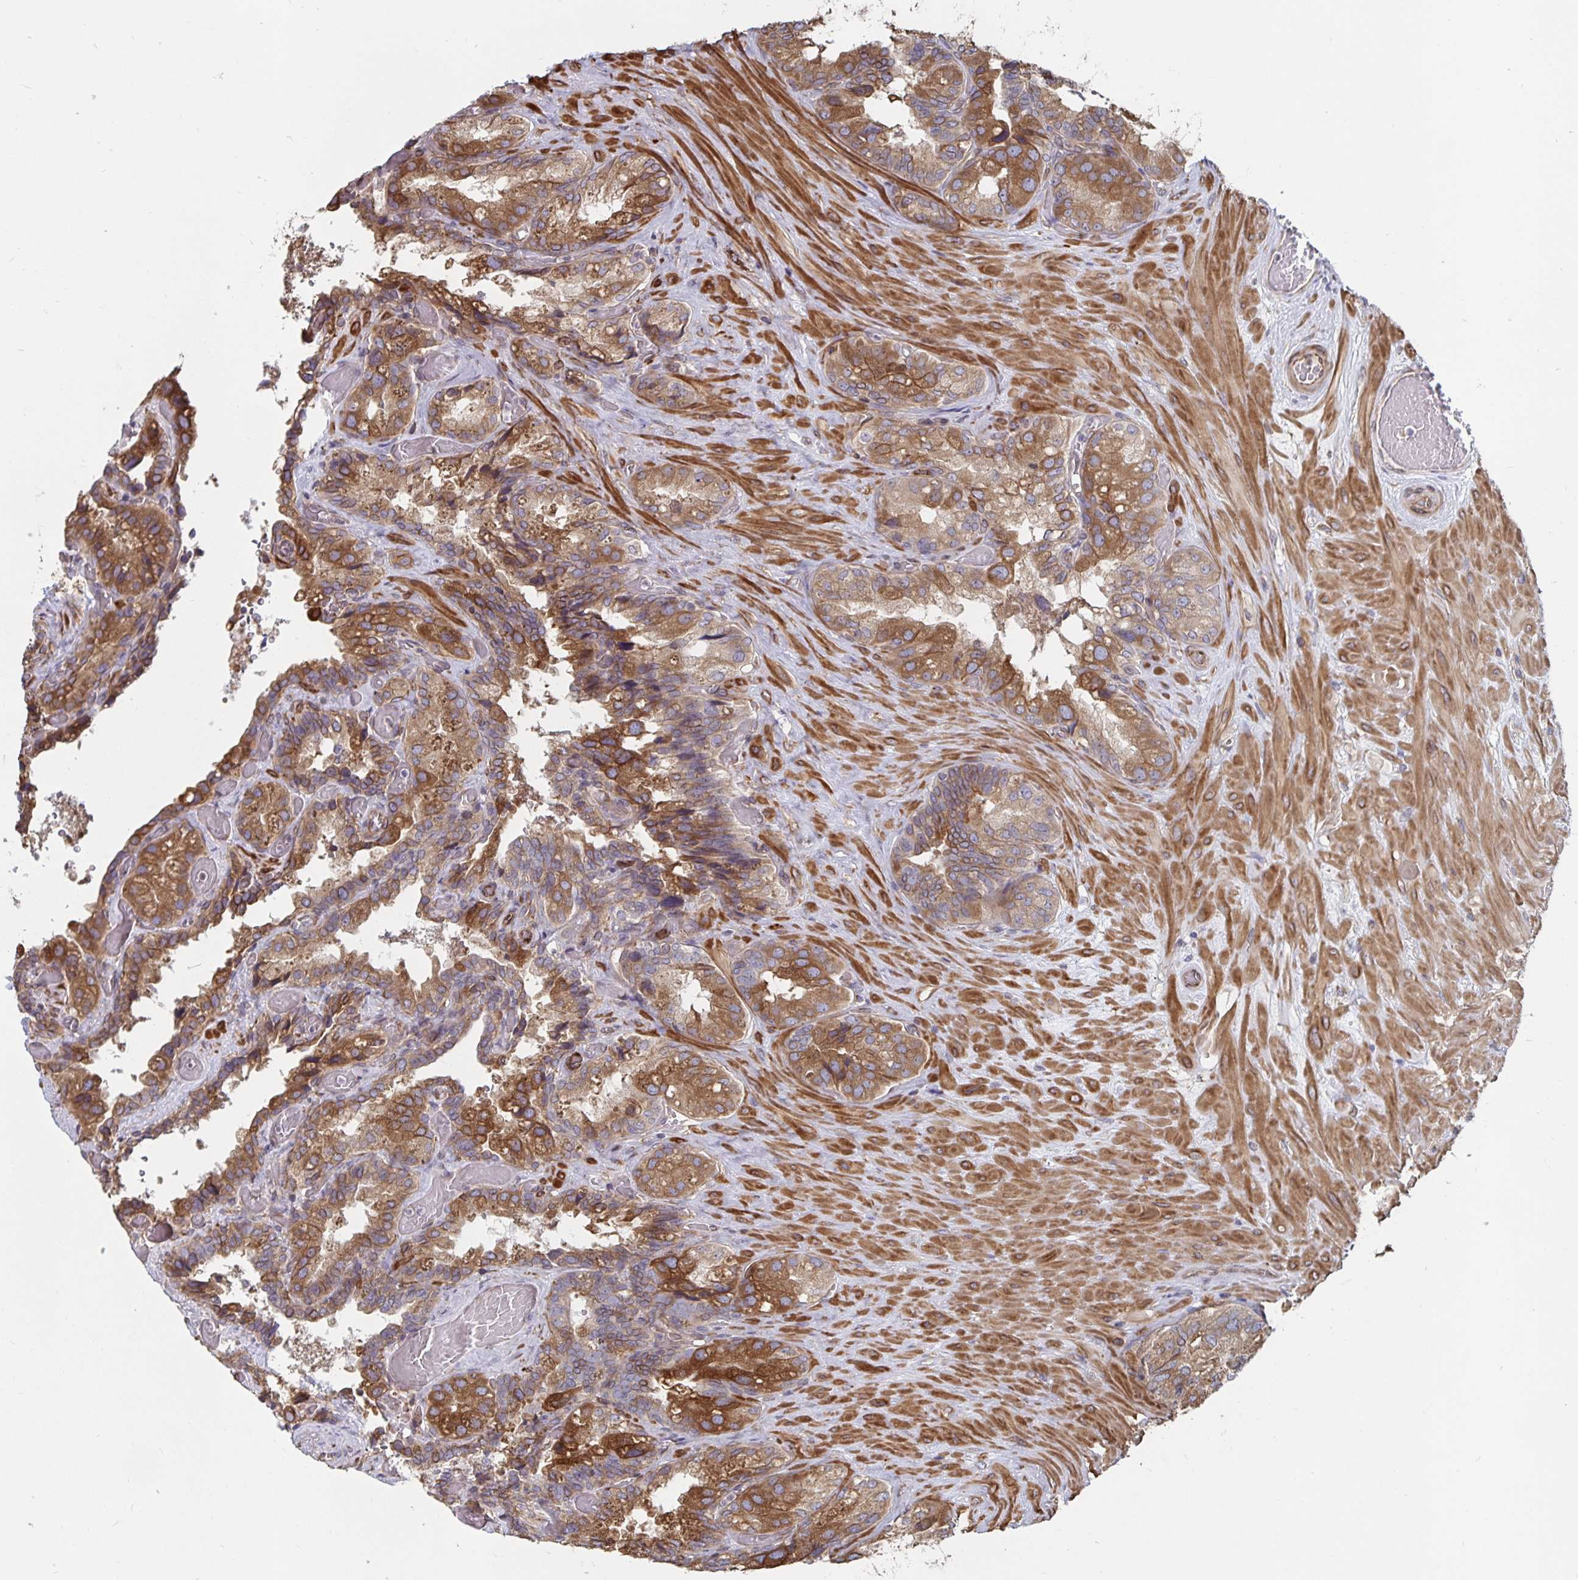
{"staining": {"intensity": "moderate", "quantity": ">75%", "location": "cytoplasmic/membranous"}, "tissue": "seminal vesicle", "cell_type": "Glandular cells", "image_type": "normal", "snomed": [{"axis": "morphology", "description": "Normal tissue, NOS"}, {"axis": "topography", "description": "Seminal veicle"}], "caption": "Protein analysis of normal seminal vesicle reveals moderate cytoplasmic/membranous expression in approximately >75% of glandular cells.", "gene": "BCAP29", "patient": {"sex": "male", "age": 60}}